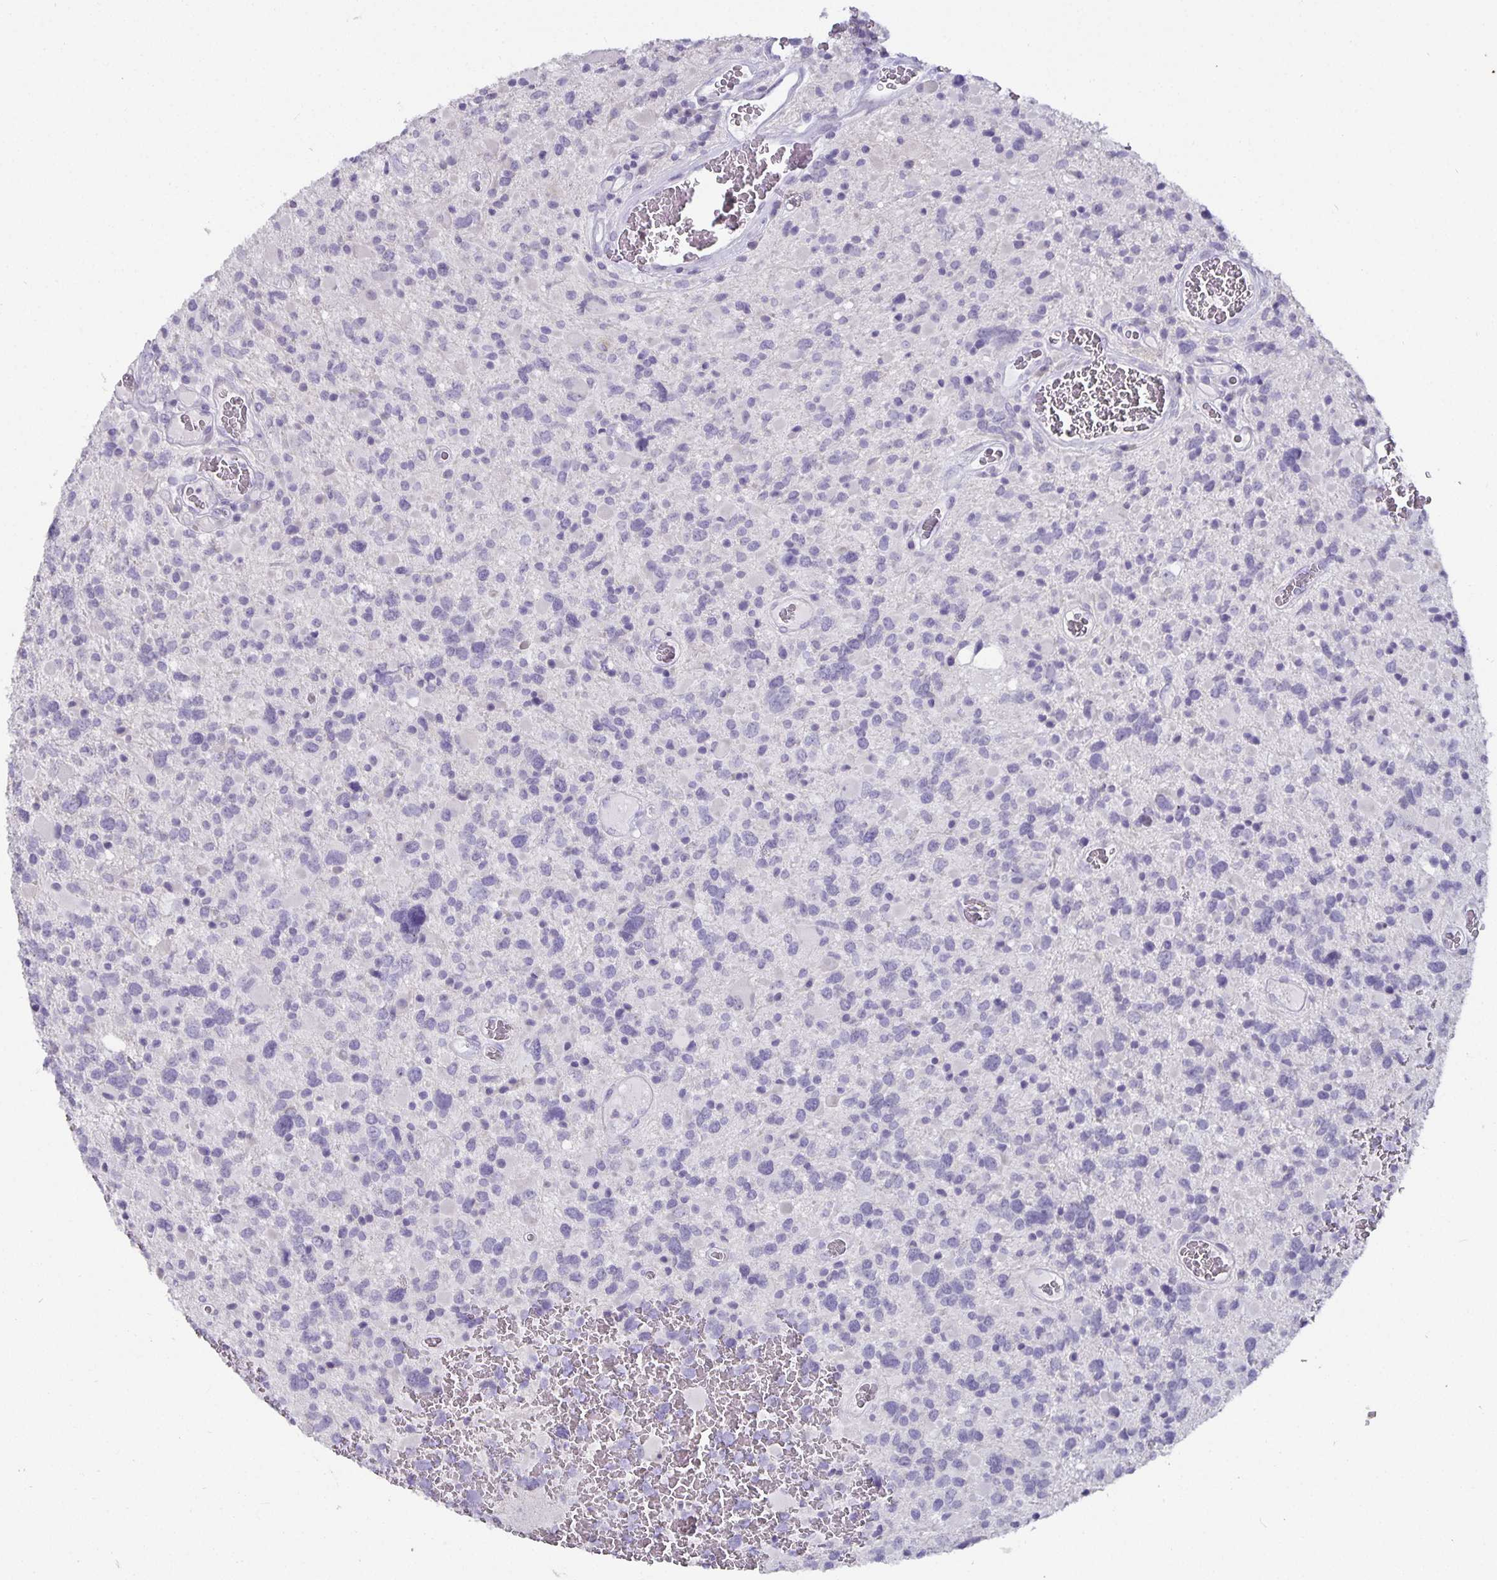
{"staining": {"intensity": "negative", "quantity": "none", "location": "none"}, "tissue": "glioma", "cell_type": "Tumor cells", "image_type": "cancer", "snomed": [{"axis": "morphology", "description": "Glioma, malignant, High grade"}, {"axis": "topography", "description": "Brain"}], "caption": "High power microscopy histopathology image of an immunohistochemistry histopathology image of malignant high-grade glioma, revealing no significant expression in tumor cells.", "gene": "CA12", "patient": {"sex": "female", "age": 40}}